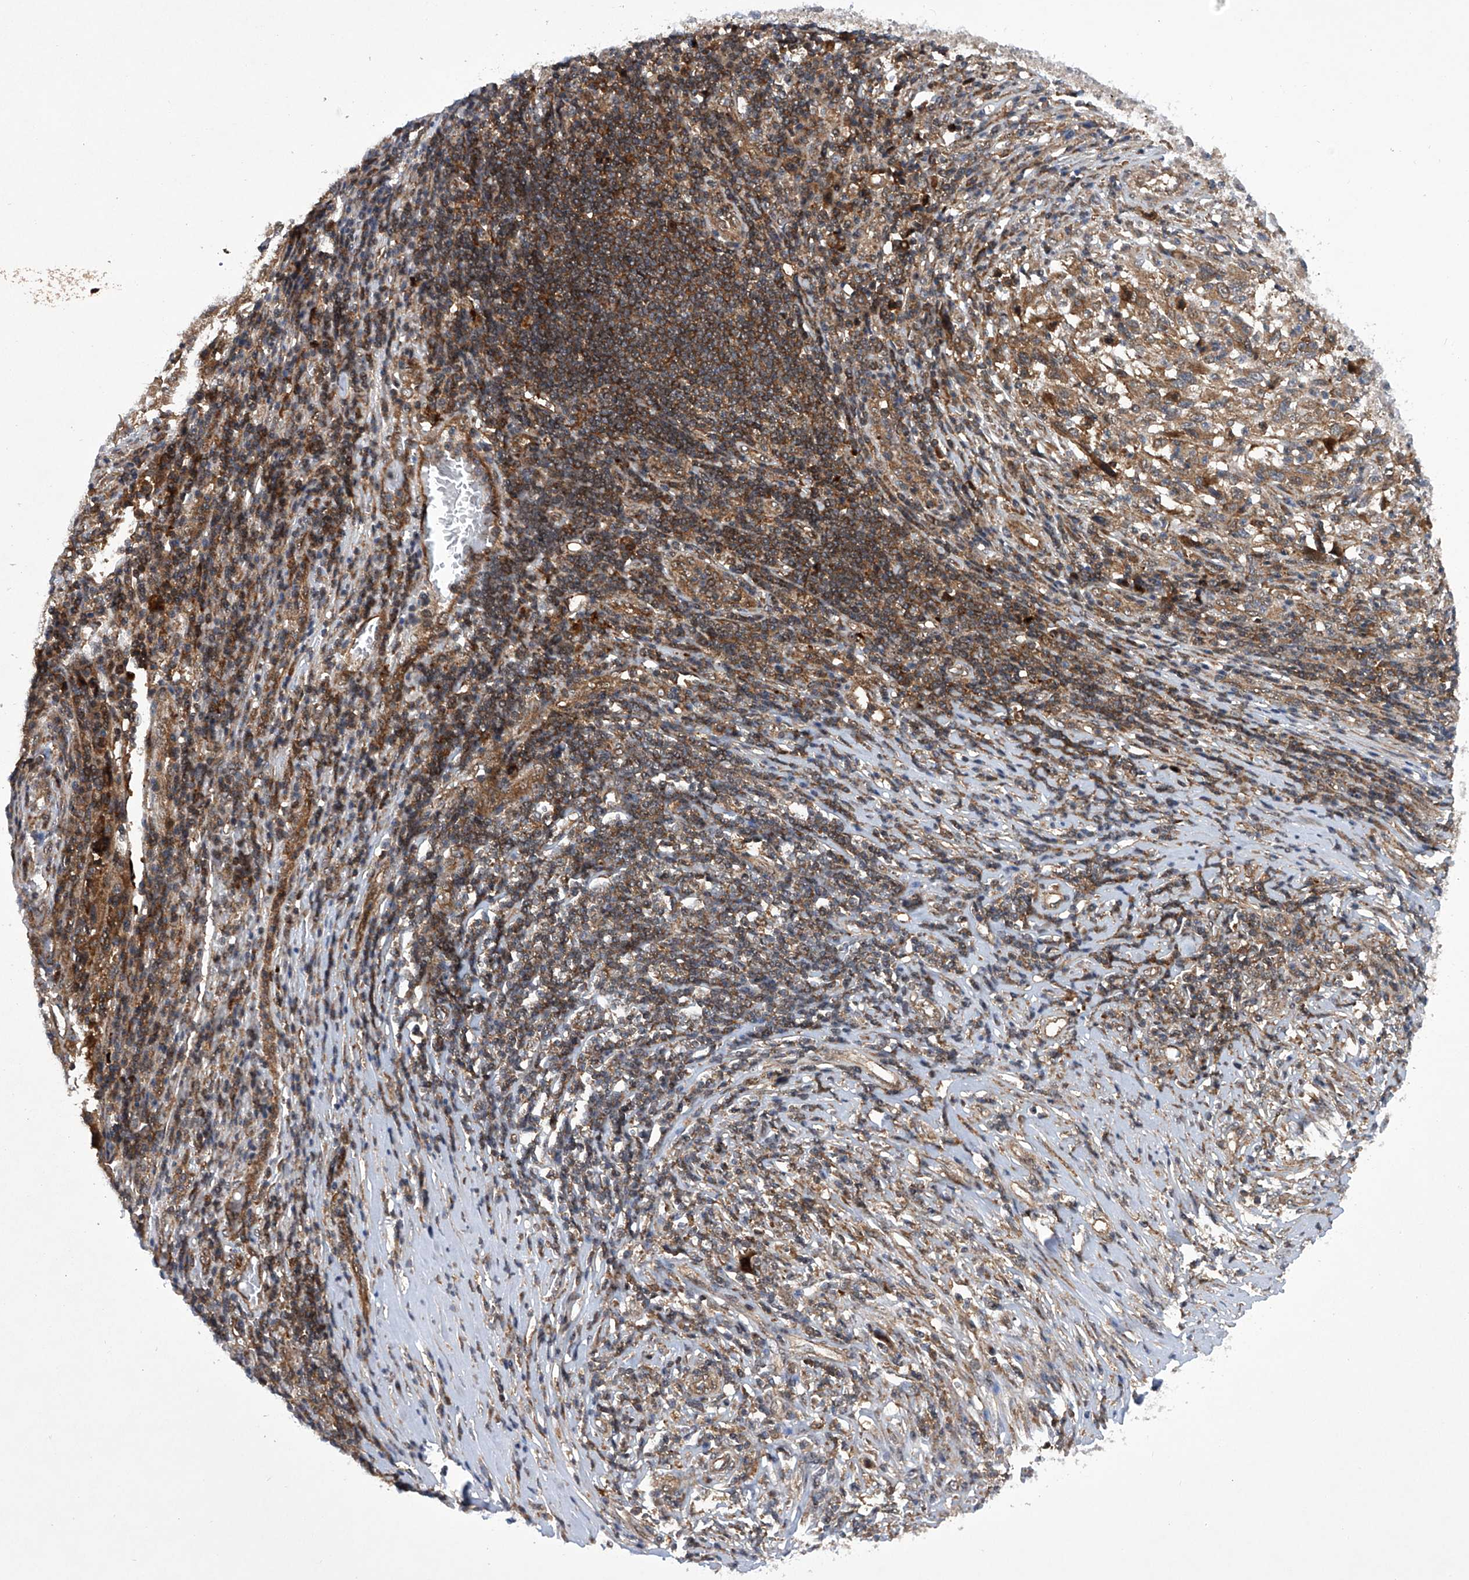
{"staining": {"intensity": "moderate", "quantity": ">75%", "location": "cytoplasmic/membranous"}, "tissue": "melanoma", "cell_type": "Tumor cells", "image_type": "cancer", "snomed": [{"axis": "morphology", "description": "Malignant melanoma, Metastatic site"}, {"axis": "topography", "description": "Lymph node"}], "caption": "Protein staining by IHC reveals moderate cytoplasmic/membranous staining in approximately >75% of tumor cells in malignant melanoma (metastatic site). Using DAB (3,3'-diaminobenzidine) (brown) and hematoxylin (blue) stains, captured at high magnification using brightfield microscopy.", "gene": "CISH", "patient": {"sex": "male", "age": 61}}